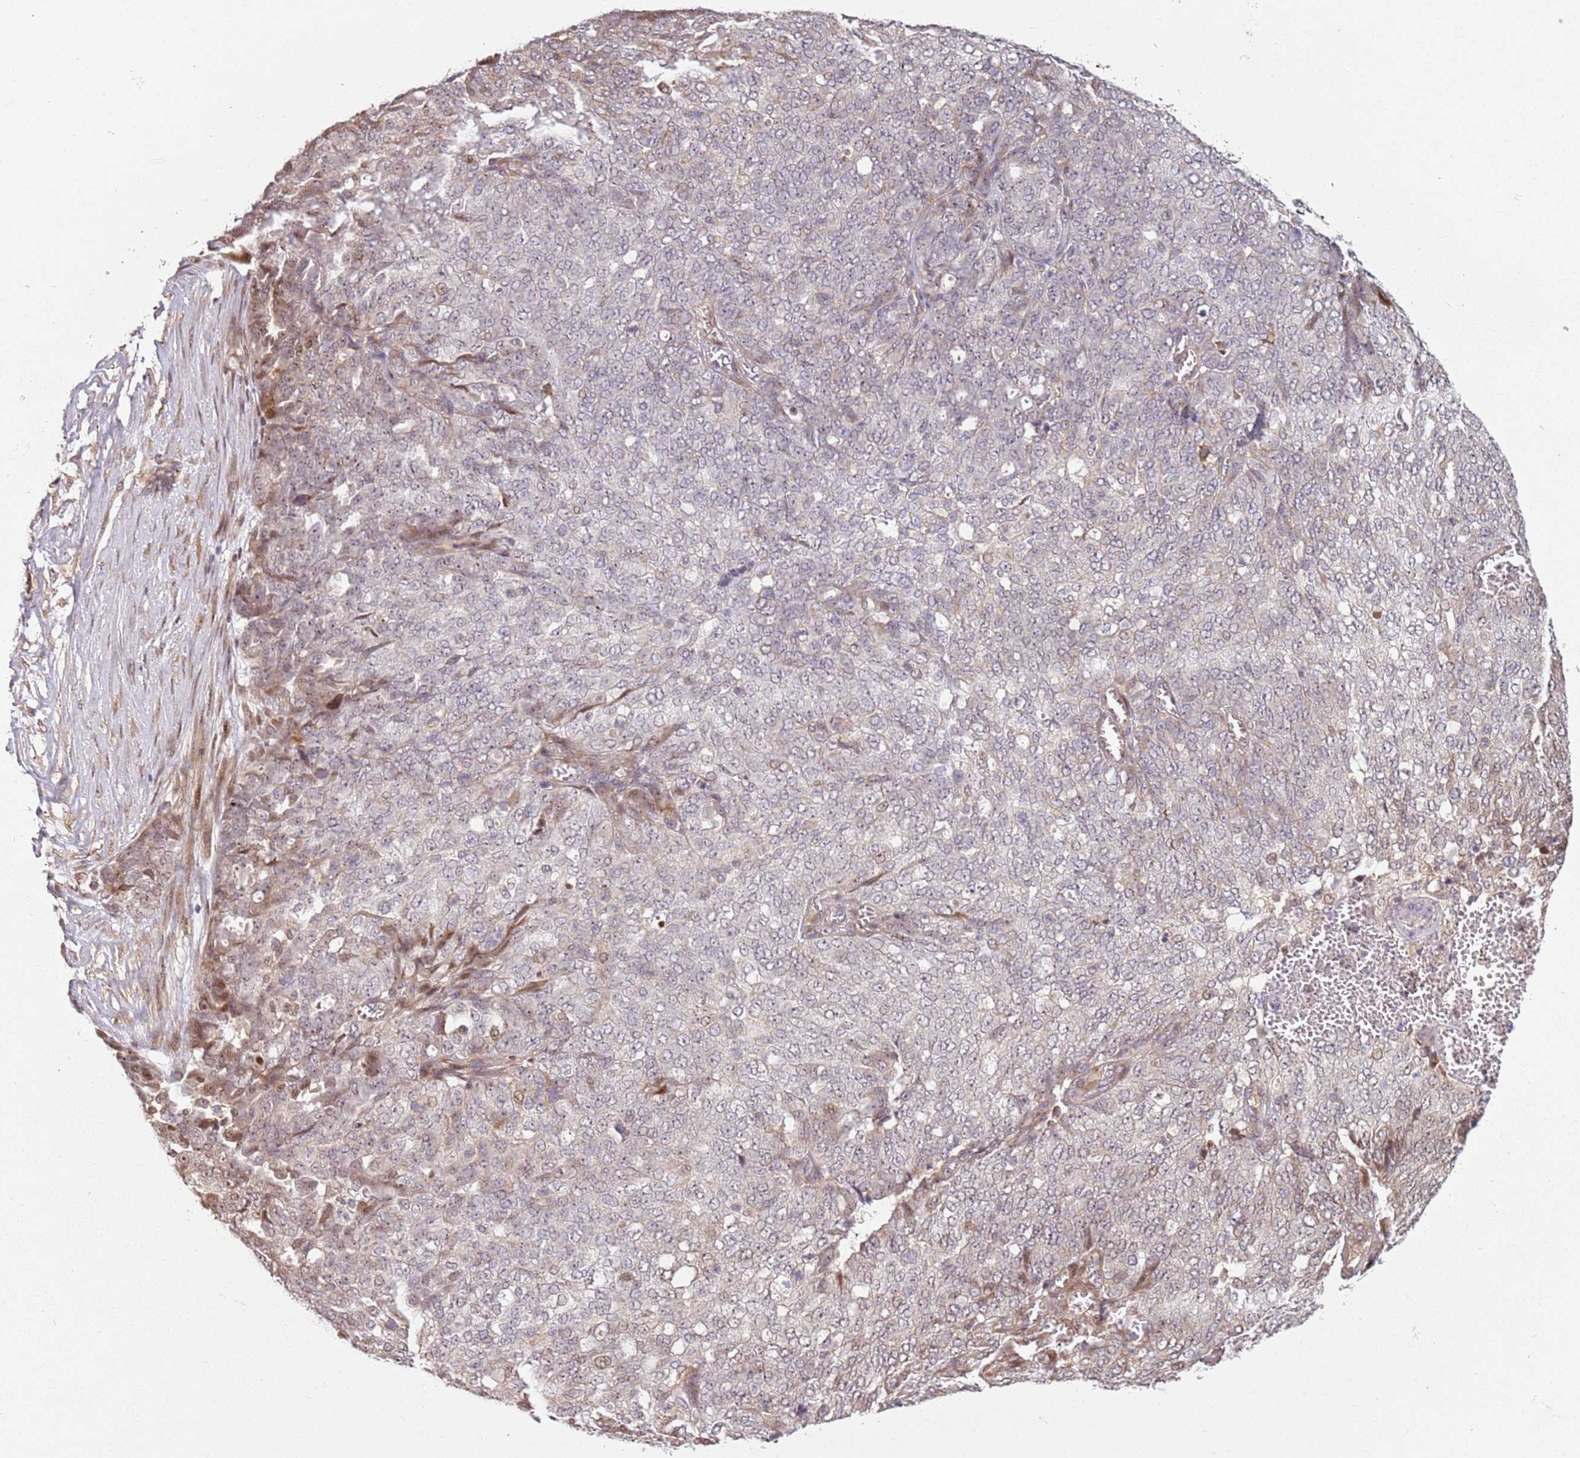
{"staining": {"intensity": "moderate", "quantity": "<25%", "location": "cytoplasmic/membranous,nuclear"}, "tissue": "ovarian cancer", "cell_type": "Tumor cells", "image_type": "cancer", "snomed": [{"axis": "morphology", "description": "Cystadenocarcinoma, serous, NOS"}, {"axis": "topography", "description": "Soft tissue"}, {"axis": "topography", "description": "Ovary"}], "caption": "Immunohistochemistry (DAB) staining of ovarian cancer displays moderate cytoplasmic/membranous and nuclear protein expression in approximately <25% of tumor cells.", "gene": "CHURC1", "patient": {"sex": "female", "age": 57}}